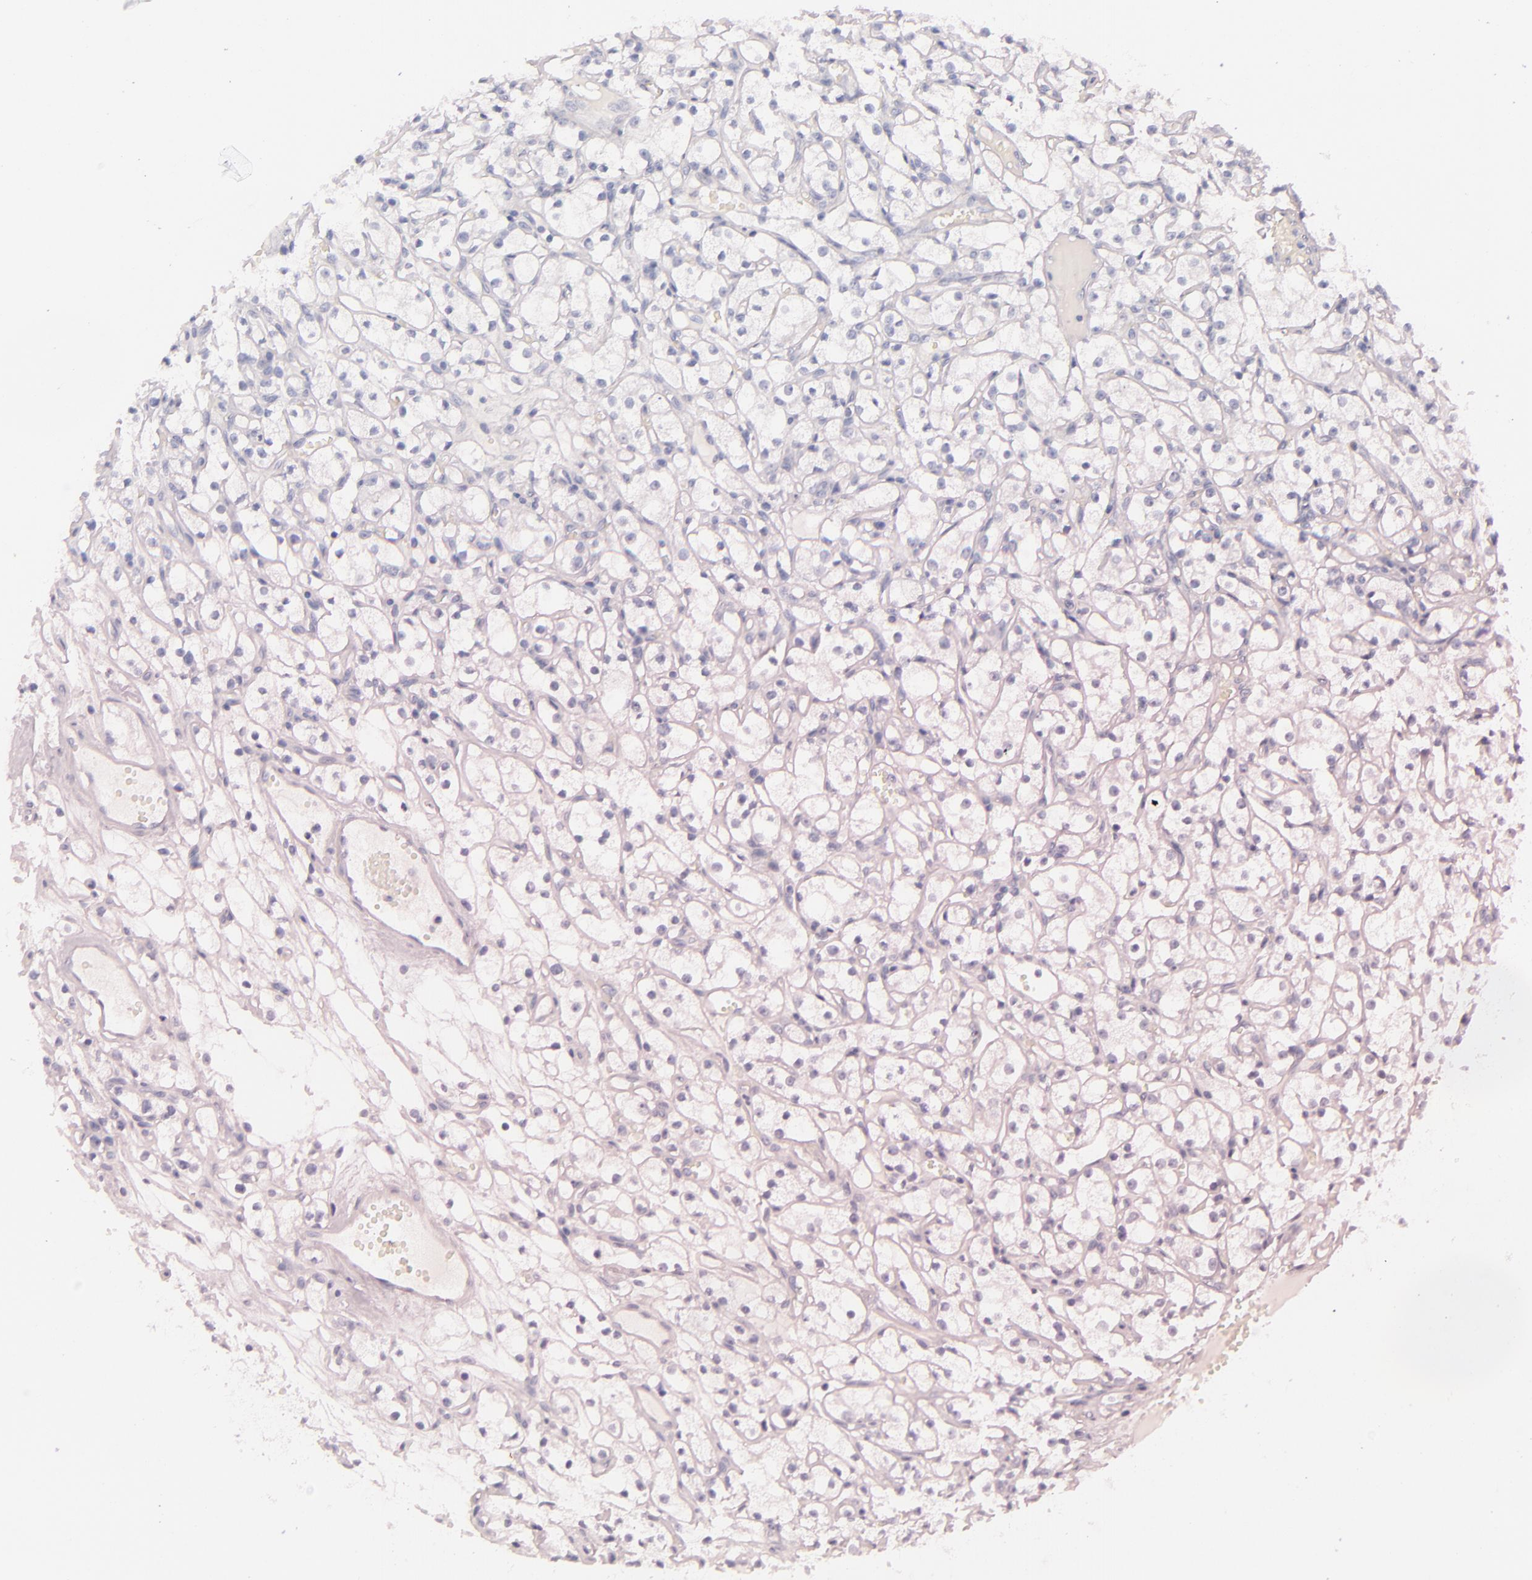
{"staining": {"intensity": "negative", "quantity": "none", "location": "none"}, "tissue": "renal cancer", "cell_type": "Tumor cells", "image_type": "cancer", "snomed": [{"axis": "morphology", "description": "Adenocarcinoma, NOS"}, {"axis": "topography", "description": "Kidney"}], "caption": "Tumor cells show no significant expression in renal cancer (adenocarcinoma).", "gene": "INA", "patient": {"sex": "male", "age": 61}}